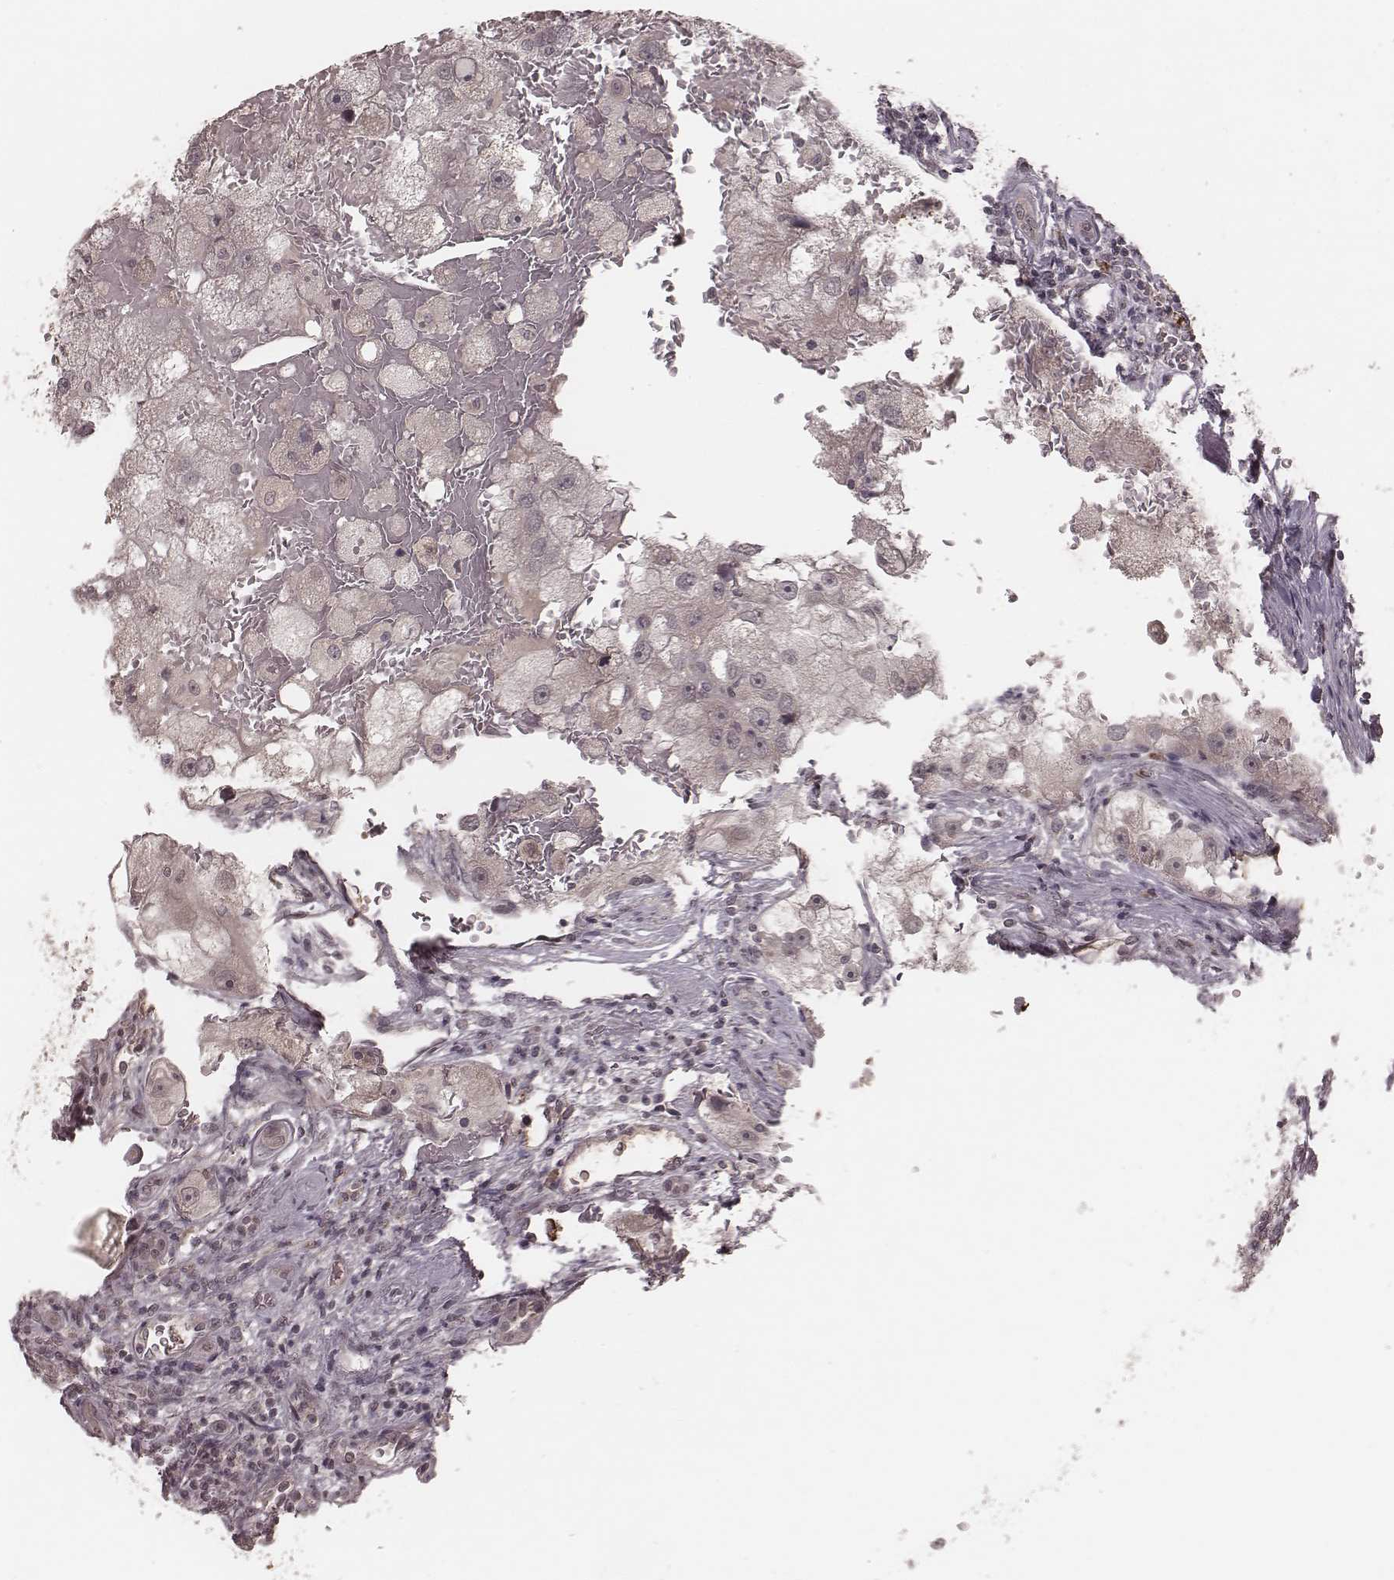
{"staining": {"intensity": "negative", "quantity": "none", "location": "none"}, "tissue": "renal cancer", "cell_type": "Tumor cells", "image_type": "cancer", "snomed": [{"axis": "morphology", "description": "Adenocarcinoma, NOS"}, {"axis": "topography", "description": "Kidney"}], "caption": "High magnification brightfield microscopy of adenocarcinoma (renal) stained with DAB (3,3'-diaminobenzidine) (brown) and counterstained with hematoxylin (blue): tumor cells show no significant expression. (Stains: DAB (3,3'-diaminobenzidine) immunohistochemistry with hematoxylin counter stain, Microscopy: brightfield microscopy at high magnification).", "gene": "IL5", "patient": {"sex": "male", "age": 63}}